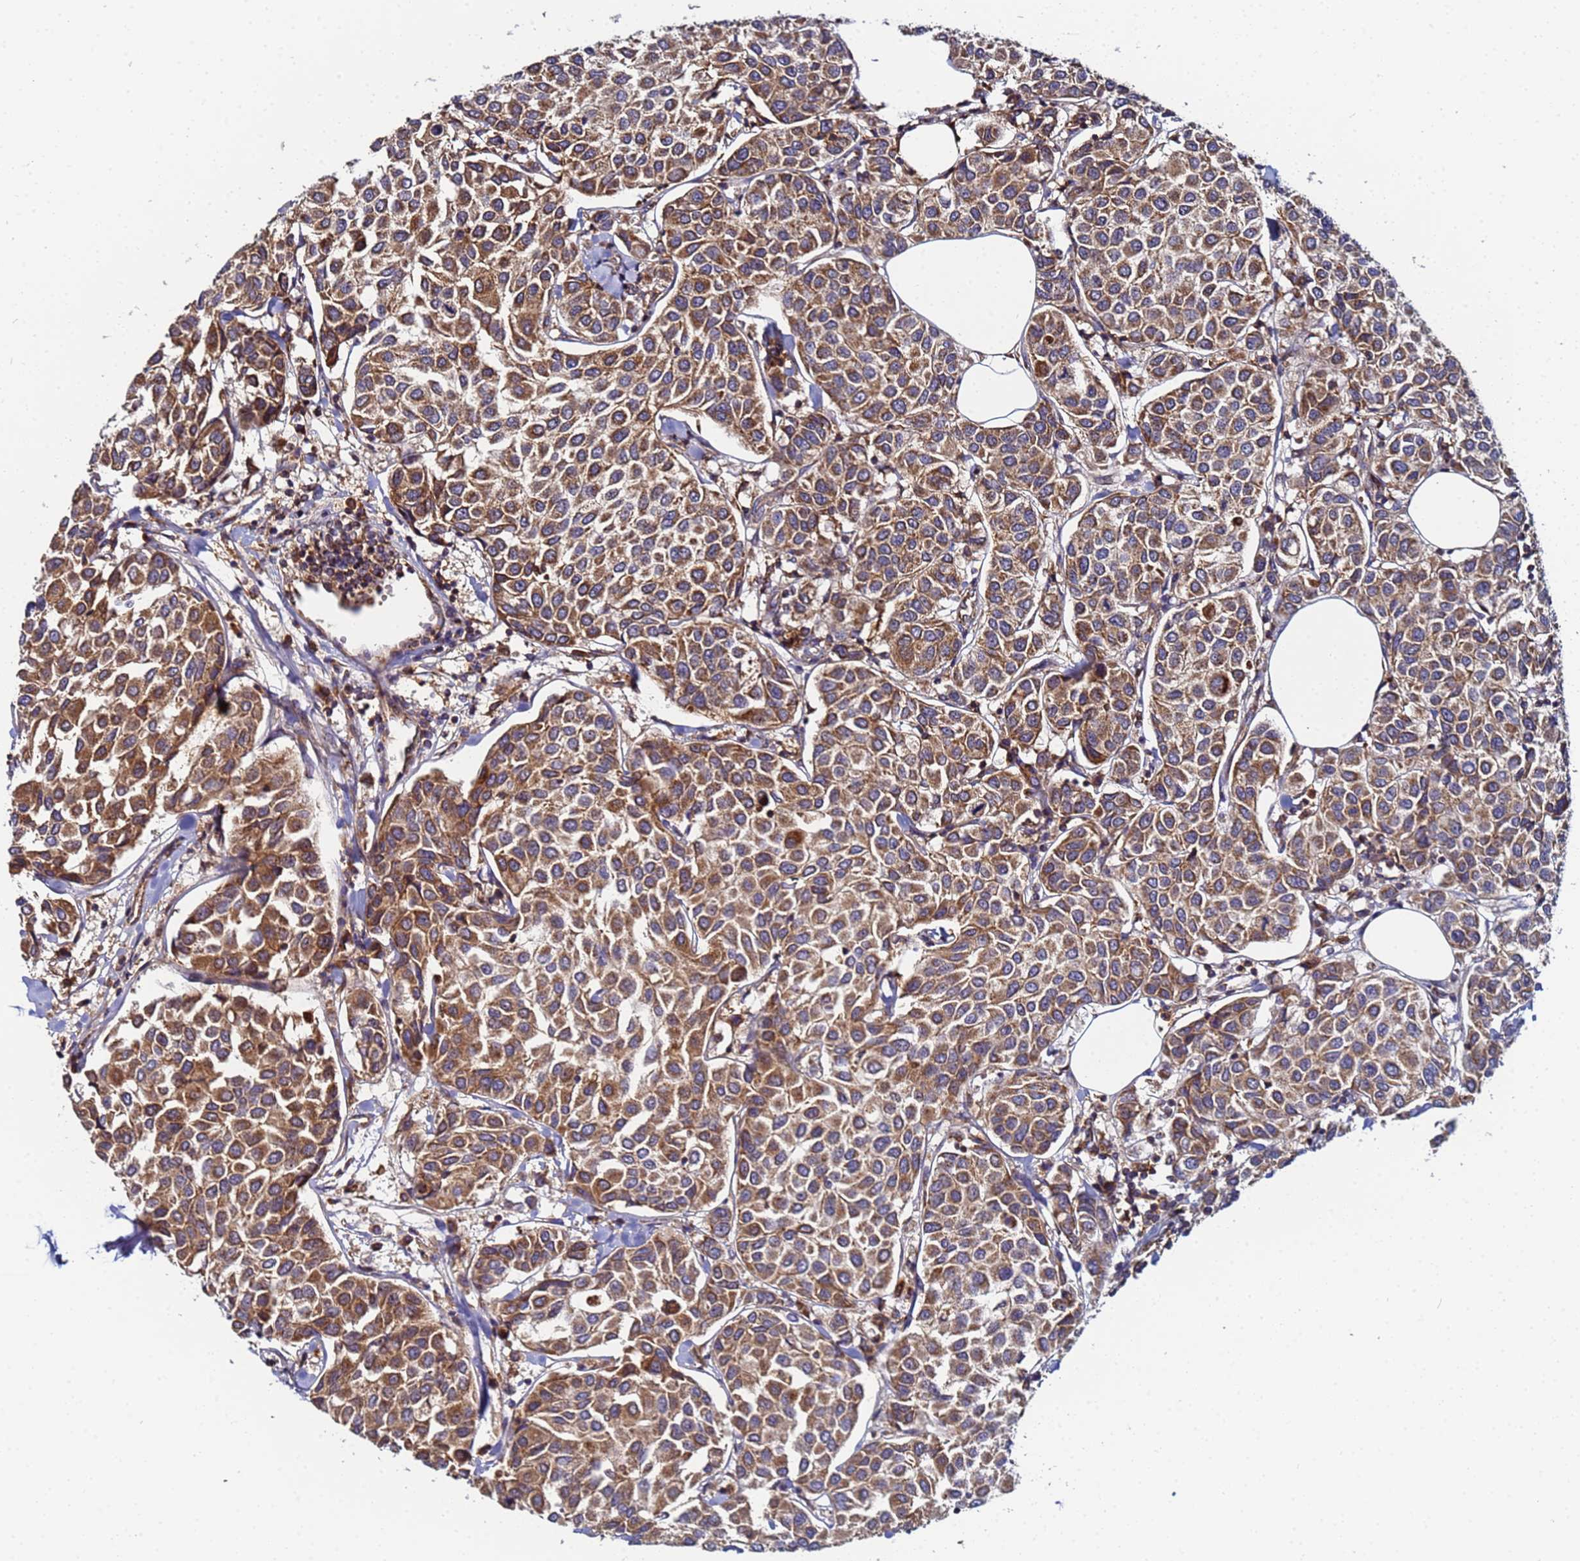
{"staining": {"intensity": "moderate", "quantity": ">75%", "location": "cytoplasmic/membranous"}, "tissue": "breast cancer", "cell_type": "Tumor cells", "image_type": "cancer", "snomed": [{"axis": "morphology", "description": "Duct carcinoma"}, {"axis": "topography", "description": "Breast"}], "caption": "Immunohistochemistry (IHC) of human breast cancer demonstrates medium levels of moderate cytoplasmic/membranous staining in approximately >75% of tumor cells.", "gene": "CCDC127", "patient": {"sex": "female", "age": 55}}